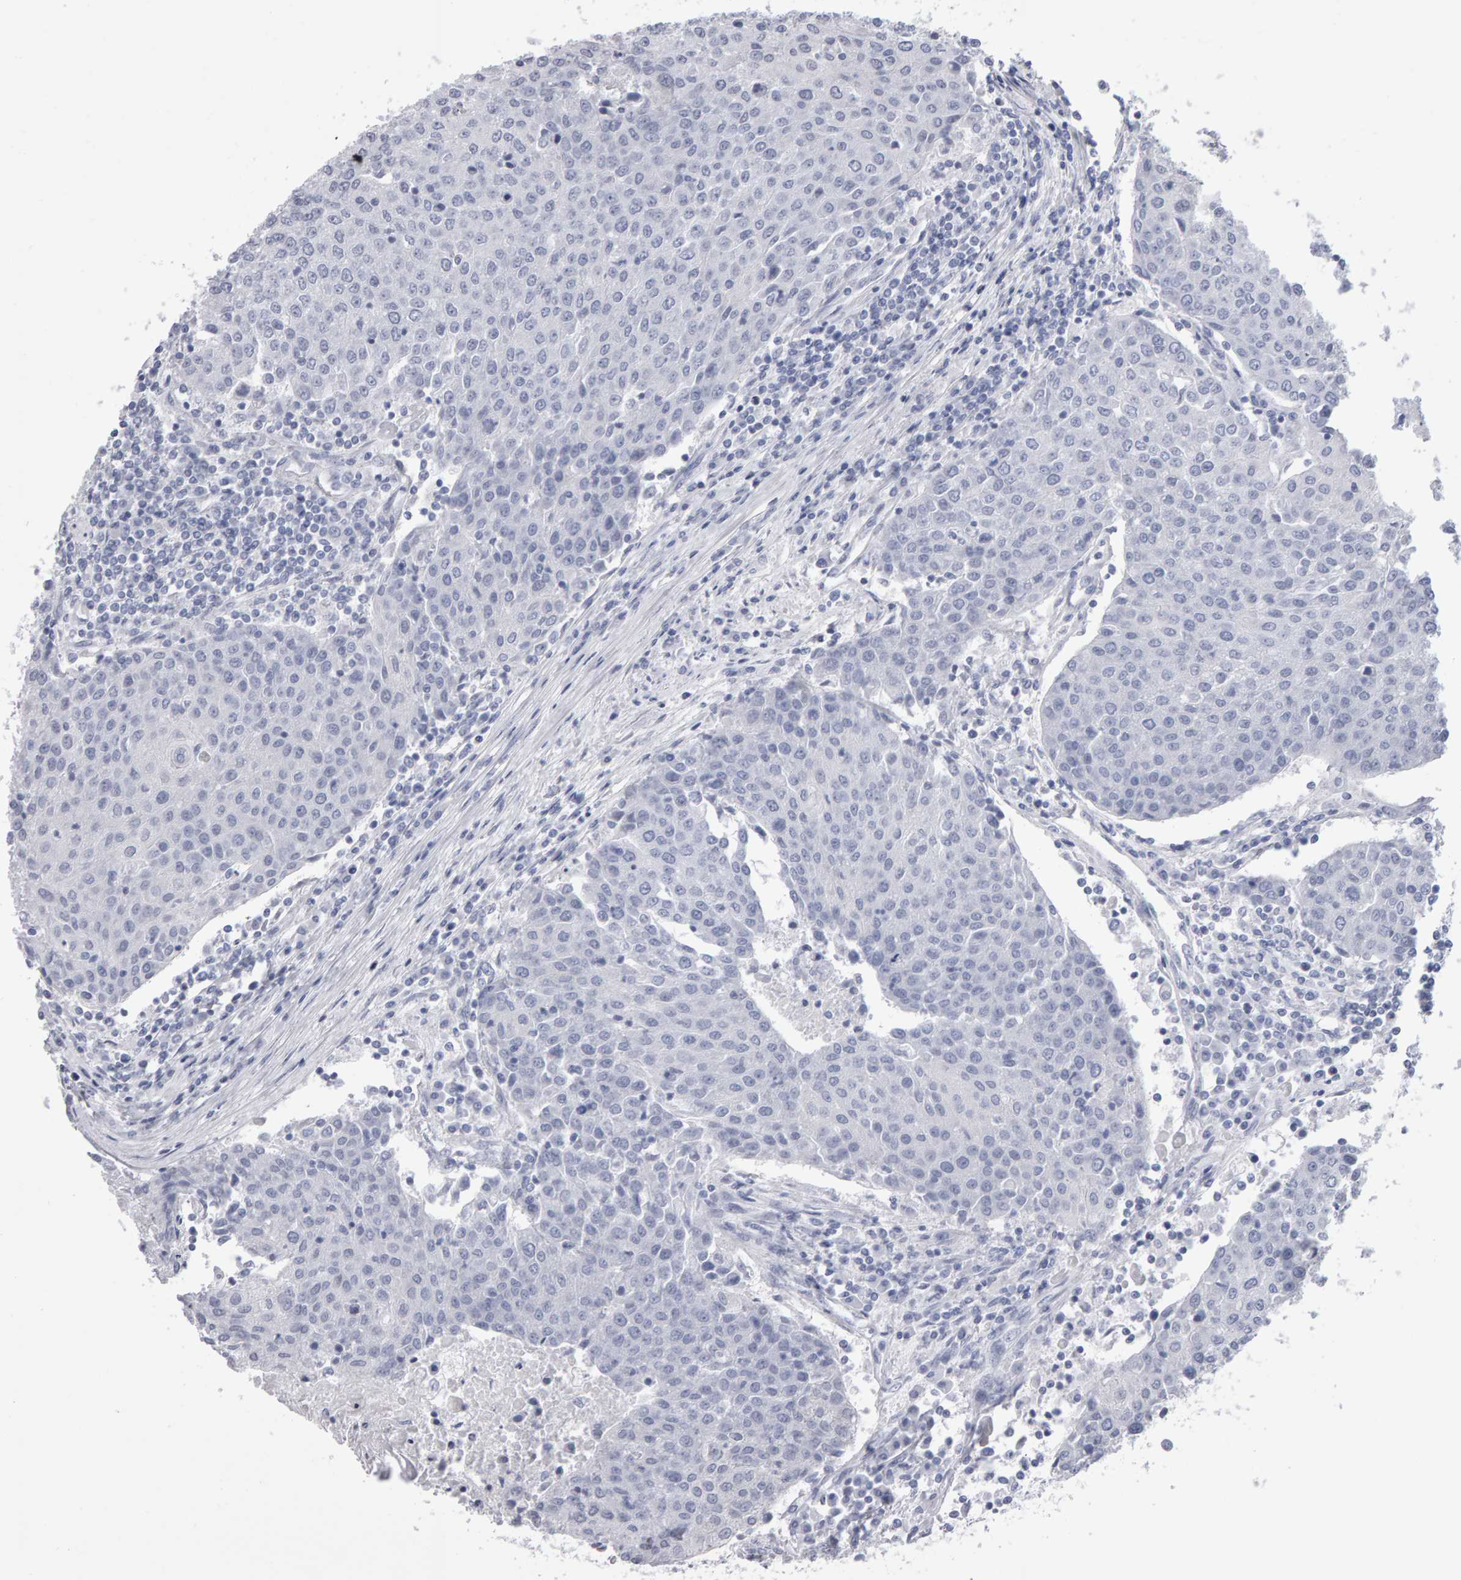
{"staining": {"intensity": "negative", "quantity": "none", "location": "none"}, "tissue": "urothelial cancer", "cell_type": "Tumor cells", "image_type": "cancer", "snomed": [{"axis": "morphology", "description": "Urothelial carcinoma, High grade"}, {"axis": "topography", "description": "Urinary bladder"}], "caption": "Immunohistochemistry (IHC) histopathology image of human urothelial carcinoma (high-grade) stained for a protein (brown), which shows no positivity in tumor cells.", "gene": "NCDN", "patient": {"sex": "female", "age": 85}}